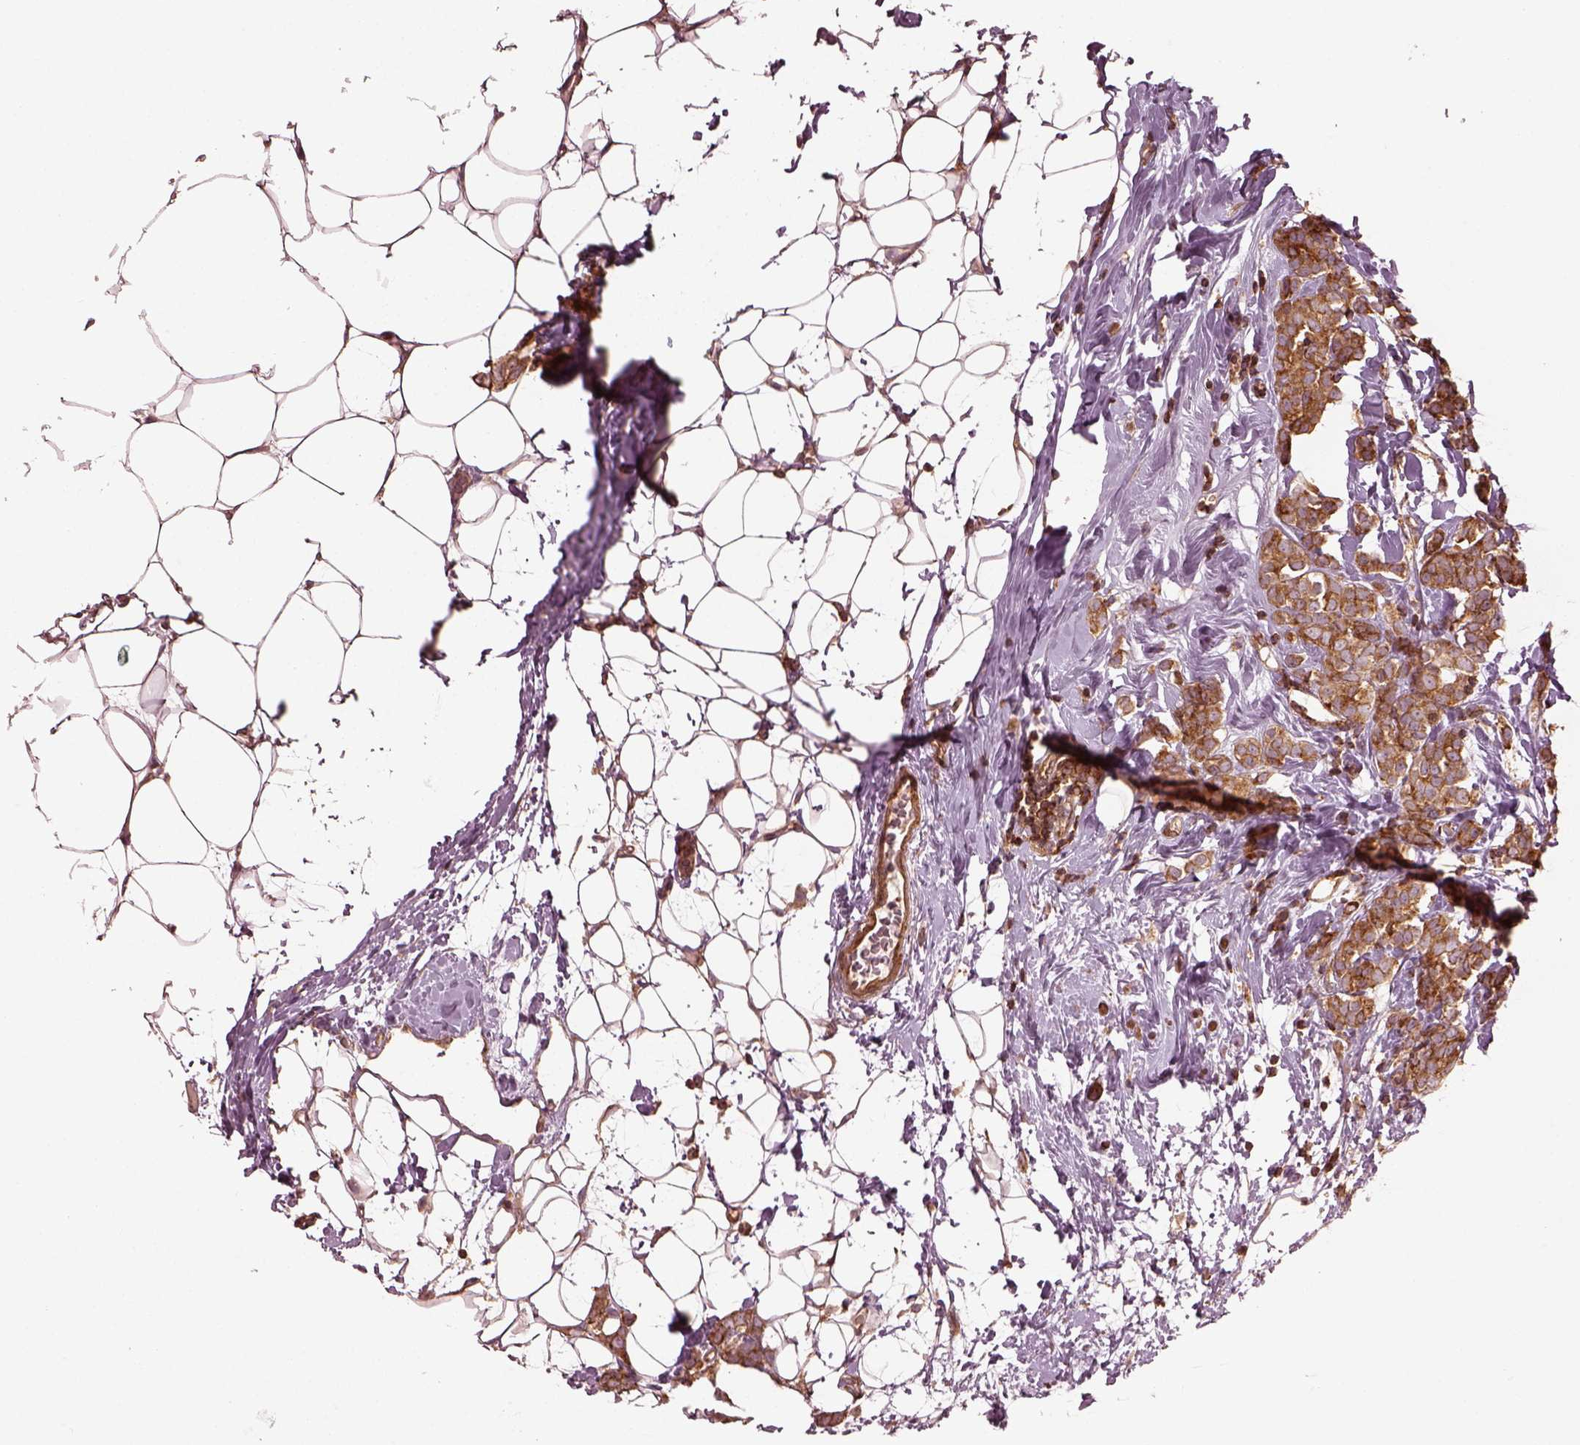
{"staining": {"intensity": "strong", "quantity": ">75%", "location": "cytoplasmic/membranous"}, "tissue": "breast cancer", "cell_type": "Tumor cells", "image_type": "cancer", "snomed": [{"axis": "morphology", "description": "Lobular carcinoma"}, {"axis": "topography", "description": "Breast"}], "caption": "Immunohistochemical staining of breast lobular carcinoma exhibits high levels of strong cytoplasmic/membranous positivity in about >75% of tumor cells. (DAB (3,3'-diaminobenzidine) IHC, brown staining for protein, blue staining for nuclei).", "gene": "LSM14A", "patient": {"sex": "female", "age": 49}}